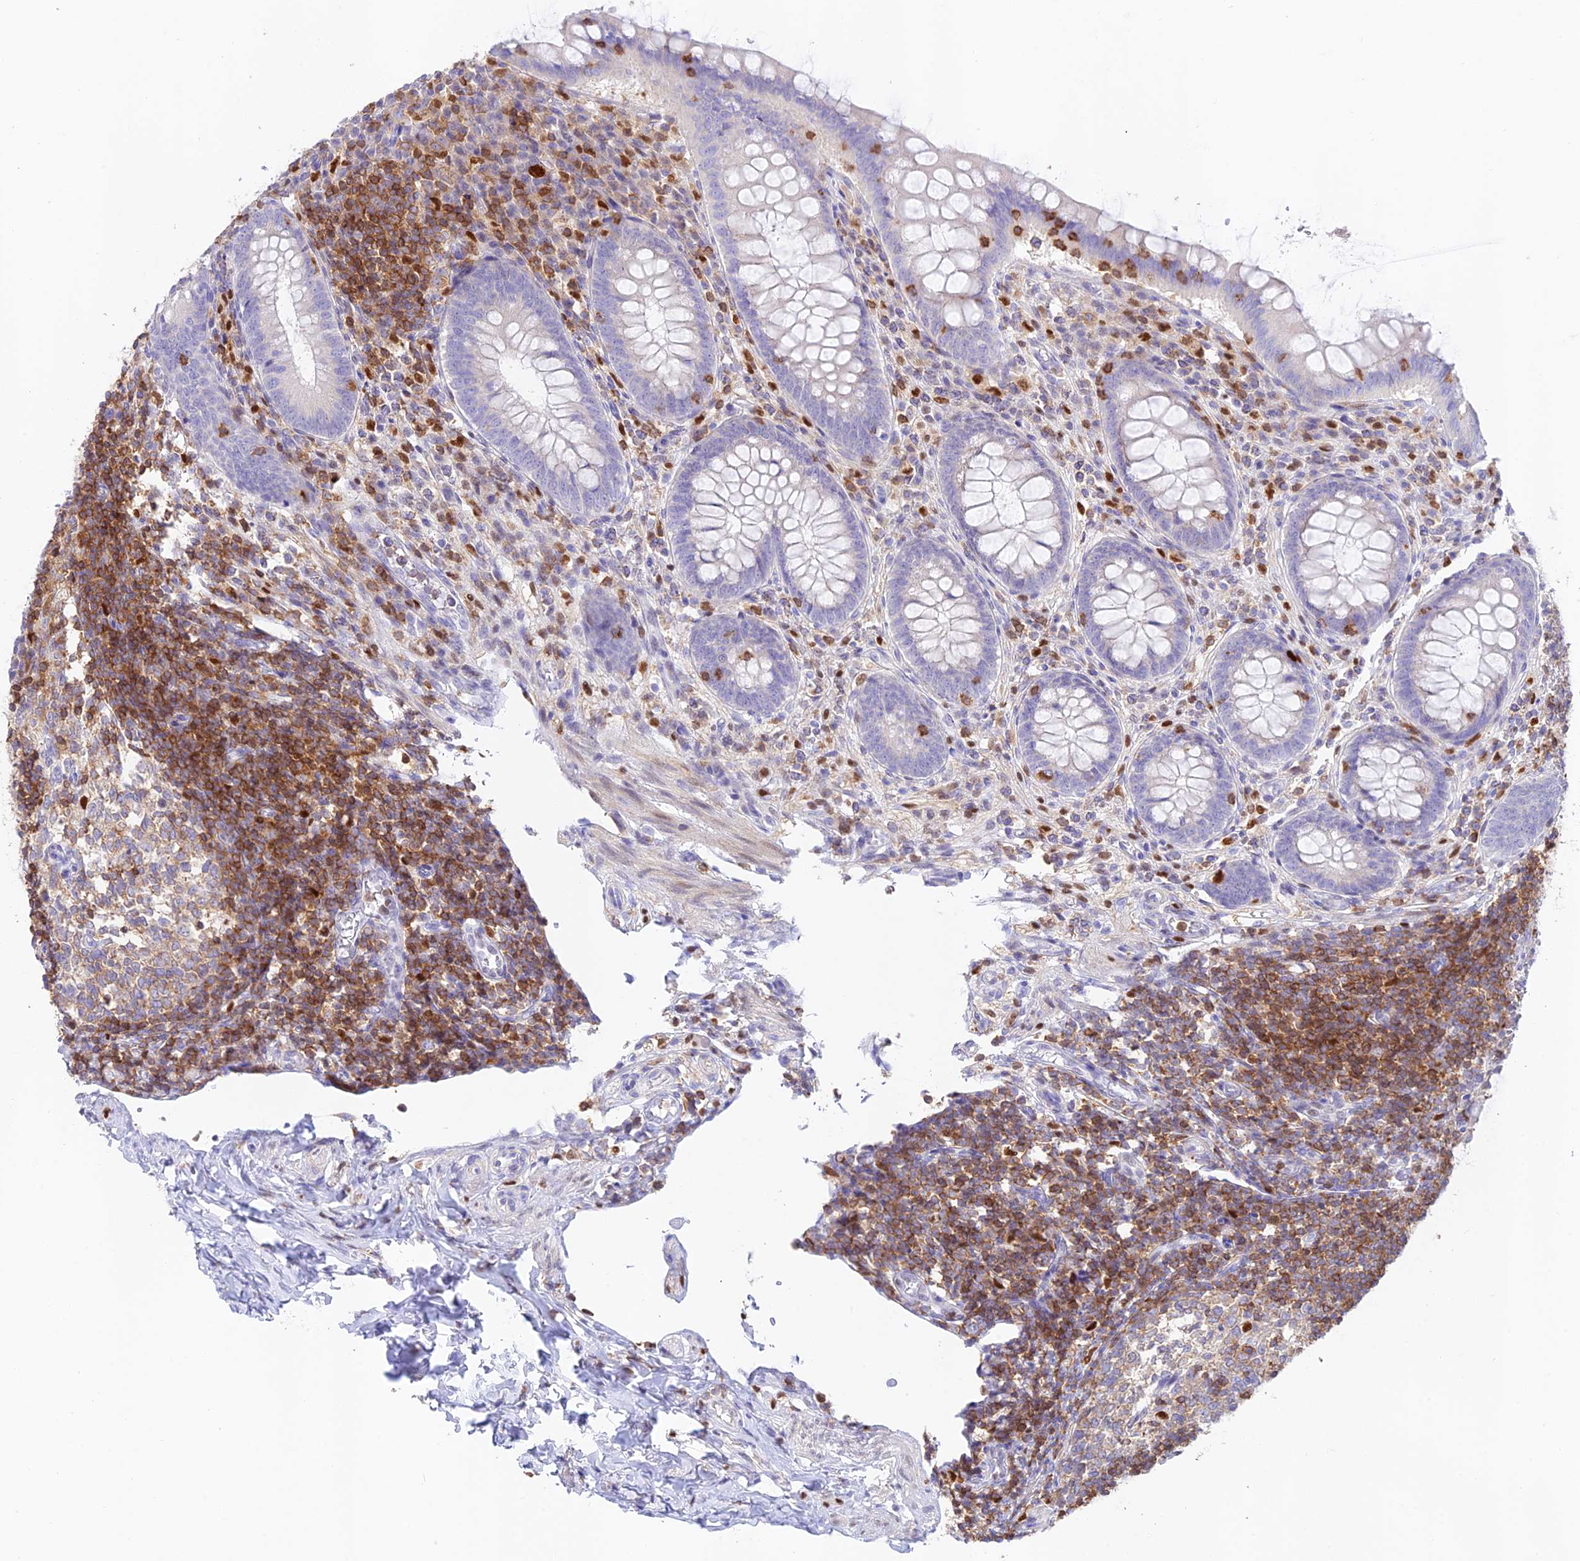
{"staining": {"intensity": "negative", "quantity": "none", "location": "none"}, "tissue": "appendix", "cell_type": "Glandular cells", "image_type": "normal", "snomed": [{"axis": "morphology", "description": "Normal tissue, NOS"}, {"axis": "topography", "description": "Appendix"}], "caption": "Immunohistochemistry histopathology image of normal appendix stained for a protein (brown), which displays no expression in glandular cells. (DAB (3,3'-diaminobenzidine) immunohistochemistry with hematoxylin counter stain).", "gene": "DENND1C", "patient": {"sex": "female", "age": 33}}